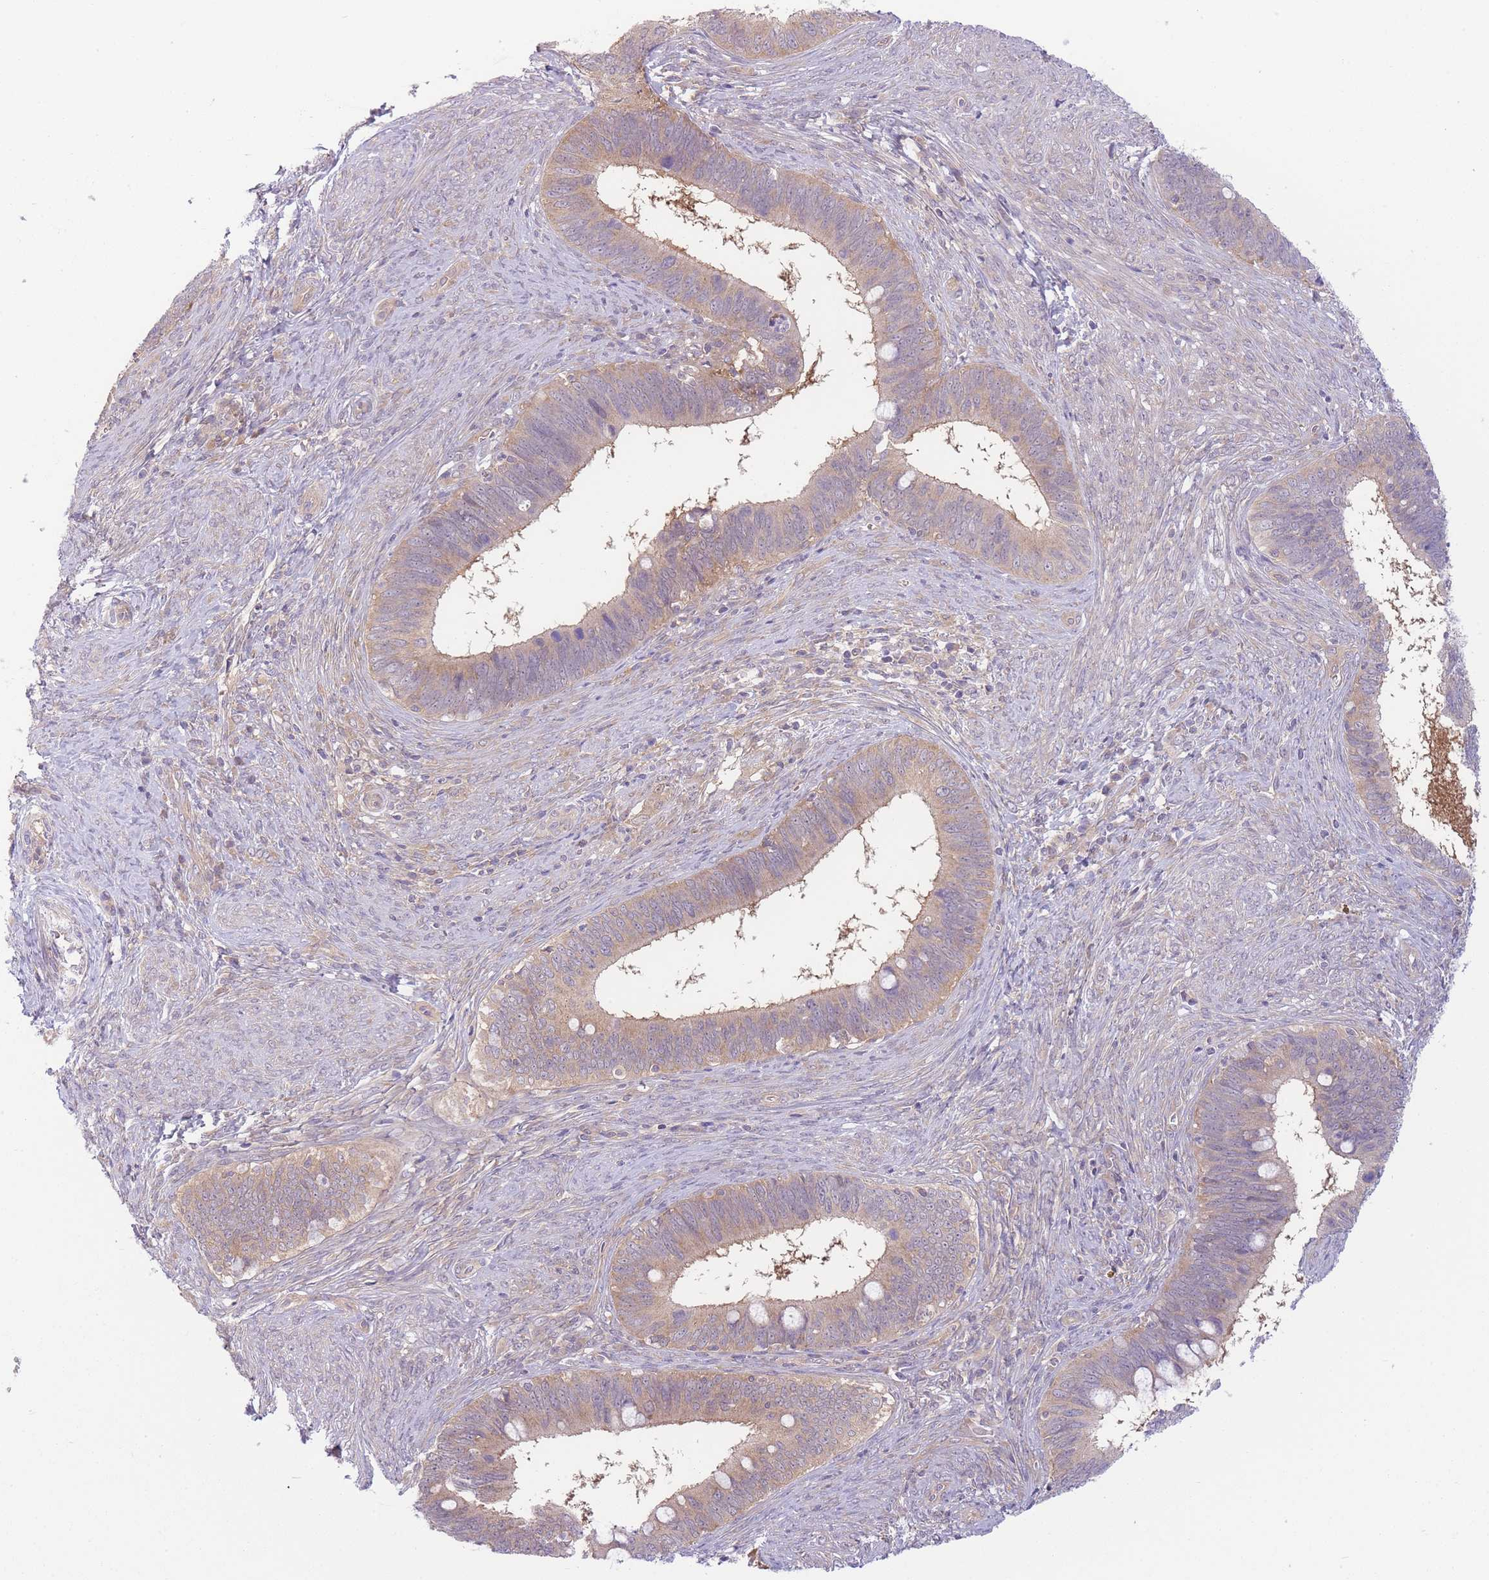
{"staining": {"intensity": "weak", "quantity": ">75%", "location": "cytoplasmic/membranous"}, "tissue": "cervical cancer", "cell_type": "Tumor cells", "image_type": "cancer", "snomed": [{"axis": "morphology", "description": "Adenocarcinoma, NOS"}, {"axis": "topography", "description": "Cervix"}], "caption": "DAB (3,3'-diaminobenzidine) immunohistochemical staining of human cervical adenocarcinoma reveals weak cytoplasmic/membranous protein staining in approximately >75% of tumor cells.", "gene": "PFDN6", "patient": {"sex": "female", "age": 42}}